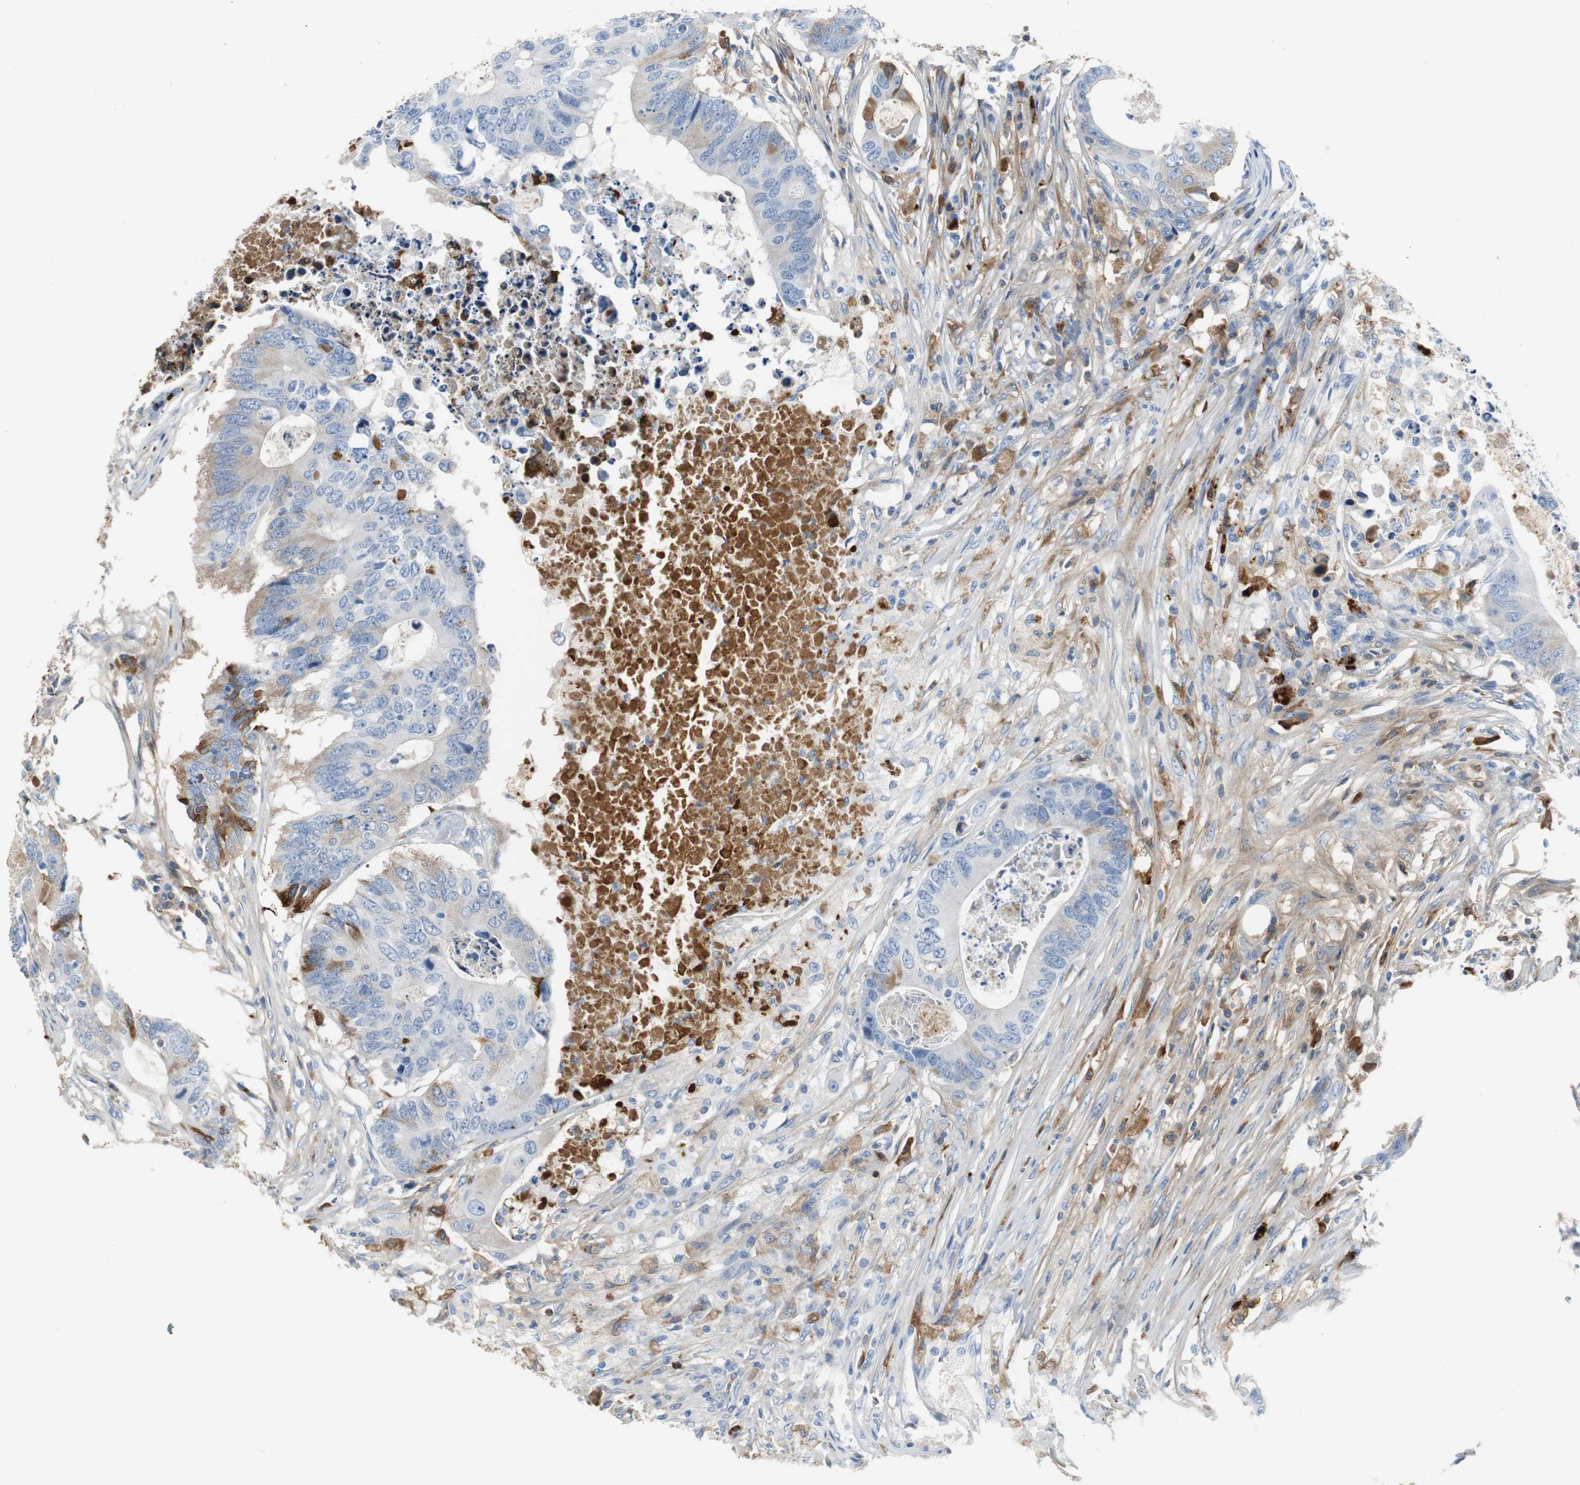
{"staining": {"intensity": "moderate", "quantity": "<25%", "location": "cytoplasmic/membranous"}, "tissue": "colorectal cancer", "cell_type": "Tumor cells", "image_type": "cancer", "snomed": [{"axis": "morphology", "description": "Adenocarcinoma, NOS"}, {"axis": "topography", "description": "Colon"}], "caption": "Immunohistochemical staining of colorectal cancer (adenocarcinoma) exhibits moderate cytoplasmic/membranous protein expression in about <25% of tumor cells.", "gene": "APCS", "patient": {"sex": "male", "age": 71}}